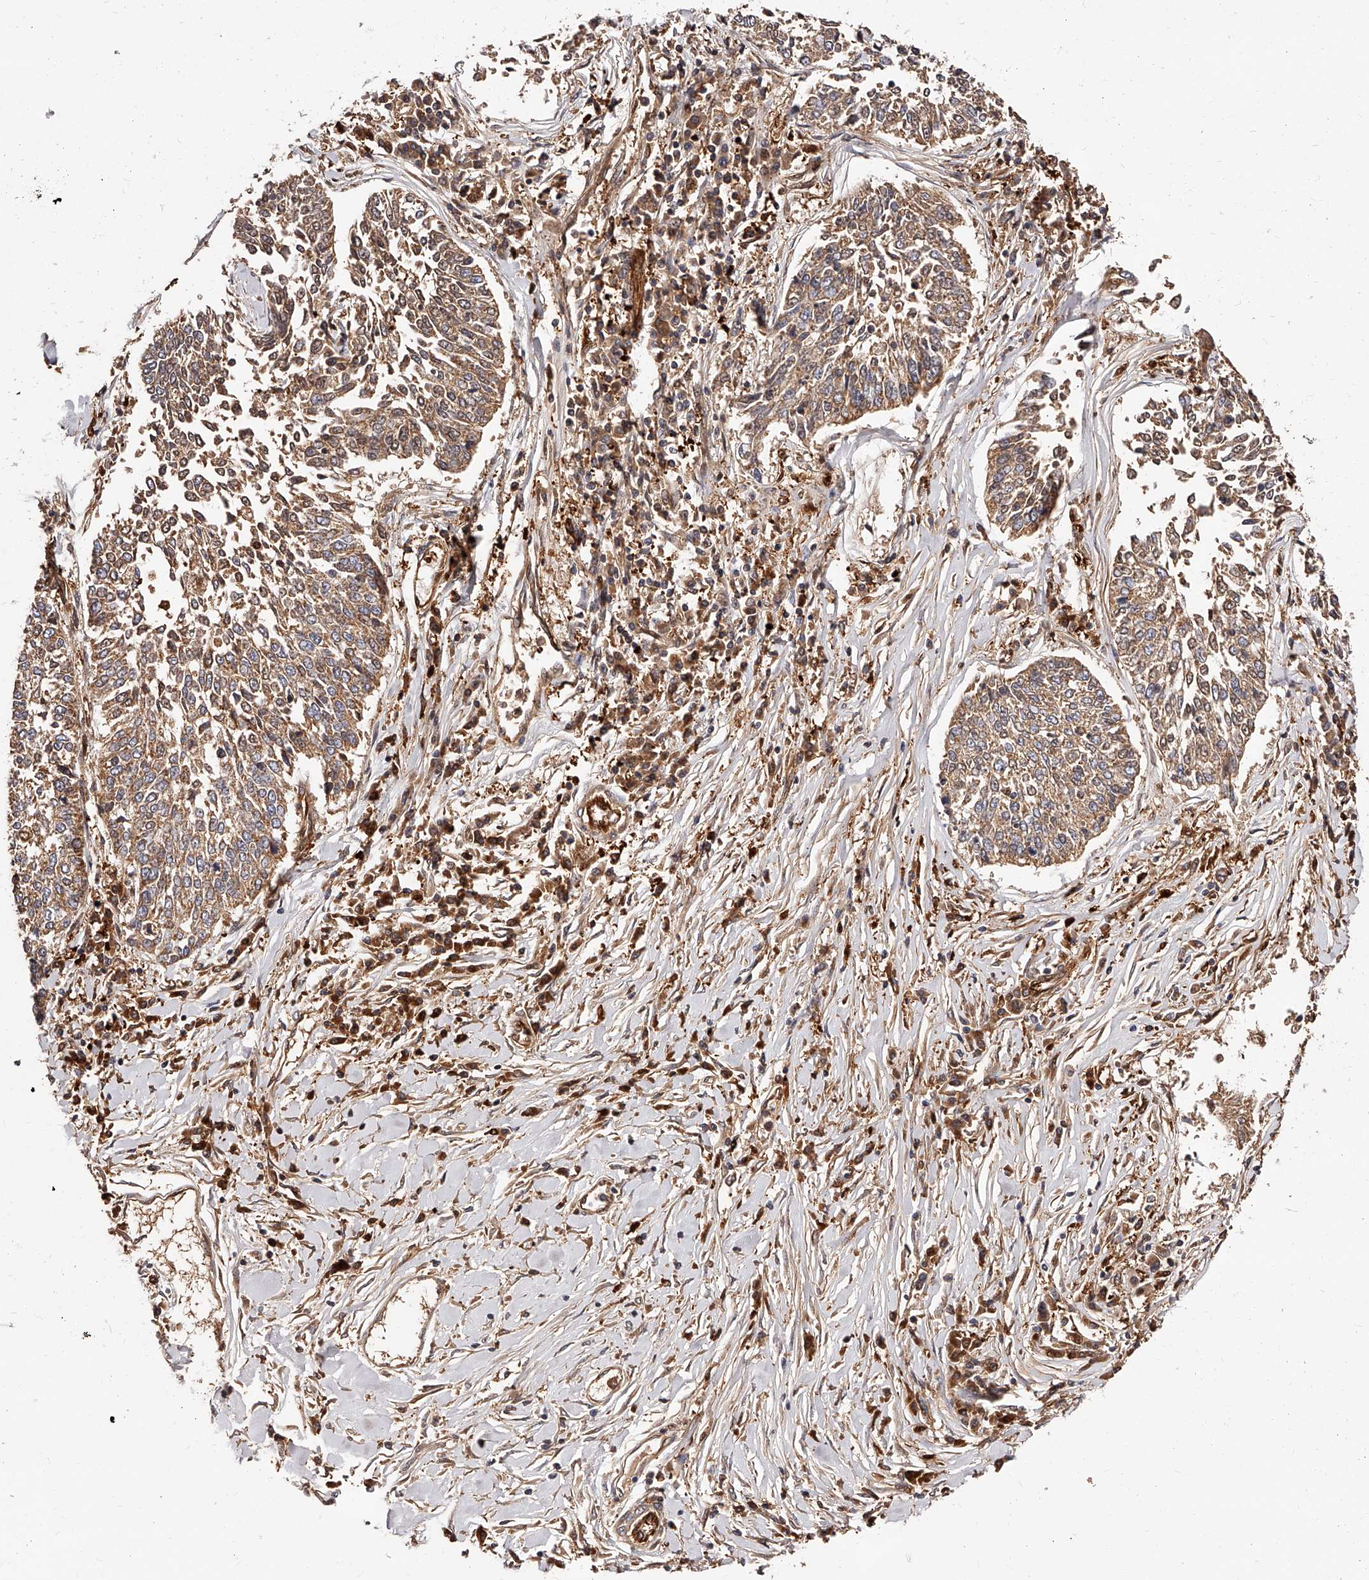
{"staining": {"intensity": "moderate", "quantity": ">75%", "location": "cytoplasmic/membranous"}, "tissue": "lung cancer", "cell_type": "Tumor cells", "image_type": "cancer", "snomed": [{"axis": "morphology", "description": "Normal tissue, NOS"}, {"axis": "morphology", "description": "Squamous cell carcinoma, NOS"}, {"axis": "topography", "description": "Cartilage tissue"}, {"axis": "topography", "description": "Bronchus"}, {"axis": "topography", "description": "Lung"}, {"axis": "topography", "description": "Peripheral nerve tissue"}], "caption": "Human lung cancer (squamous cell carcinoma) stained with a brown dye exhibits moderate cytoplasmic/membranous positive positivity in about >75% of tumor cells.", "gene": "LAP3", "patient": {"sex": "female", "age": 49}}